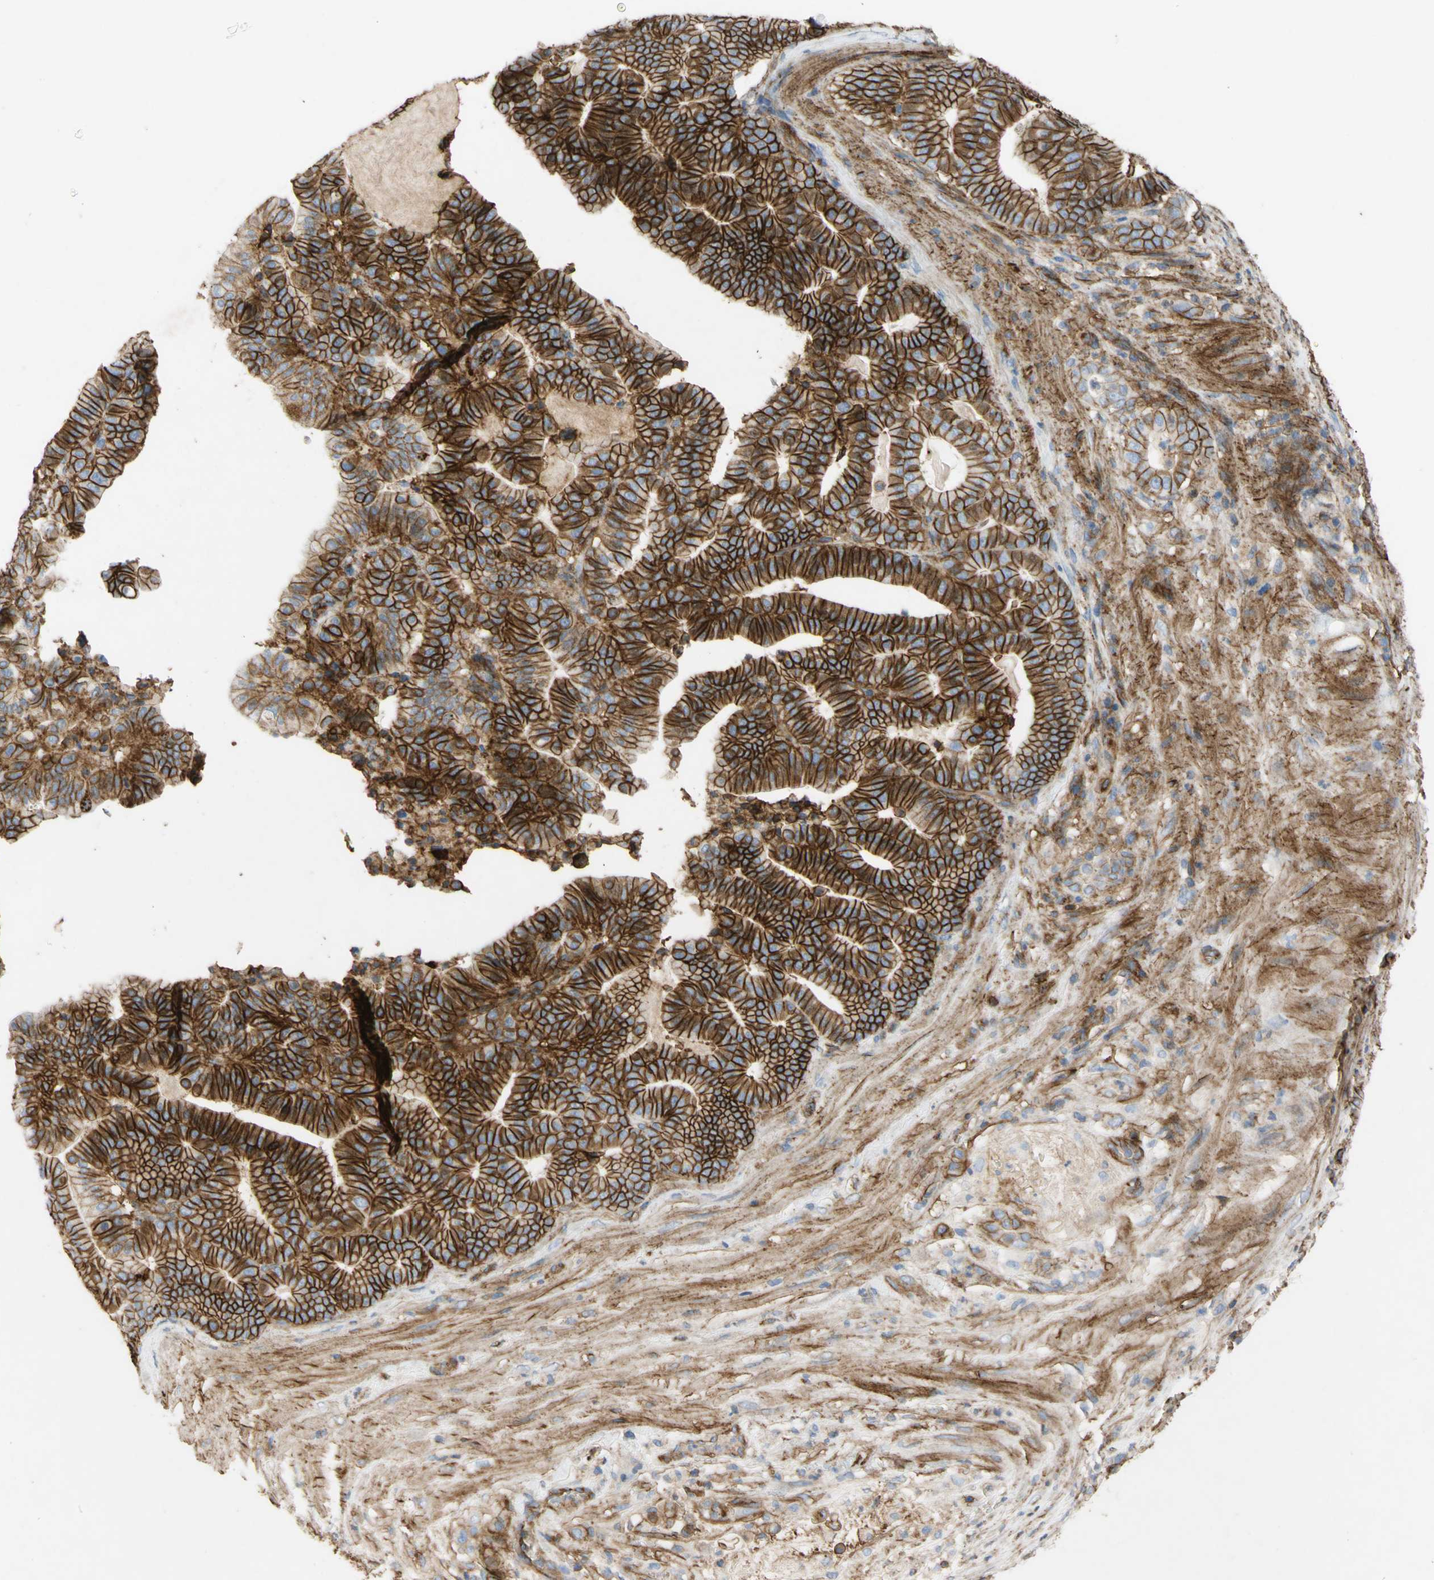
{"staining": {"intensity": "strong", "quantity": ">75%", "location": "cytoplasmic/membranous"}, "tissue": "pancreatic cancer", "cell_type": "Tumor cells", "image_type": "cancer", "snomed": [{"axis": "morphology", "description": "Adenocarcinoma, NOS"}, {"axis": "topography", "description": "Pancreas"}], "caption": "Pancreatic cancer (adenocarcinoma) stained for a protein reveals strong cytoplasmic/membranous positivity in tumor cells.", "gene": "ATP2A3", "patient": {"sex": "male", "age": 63}}